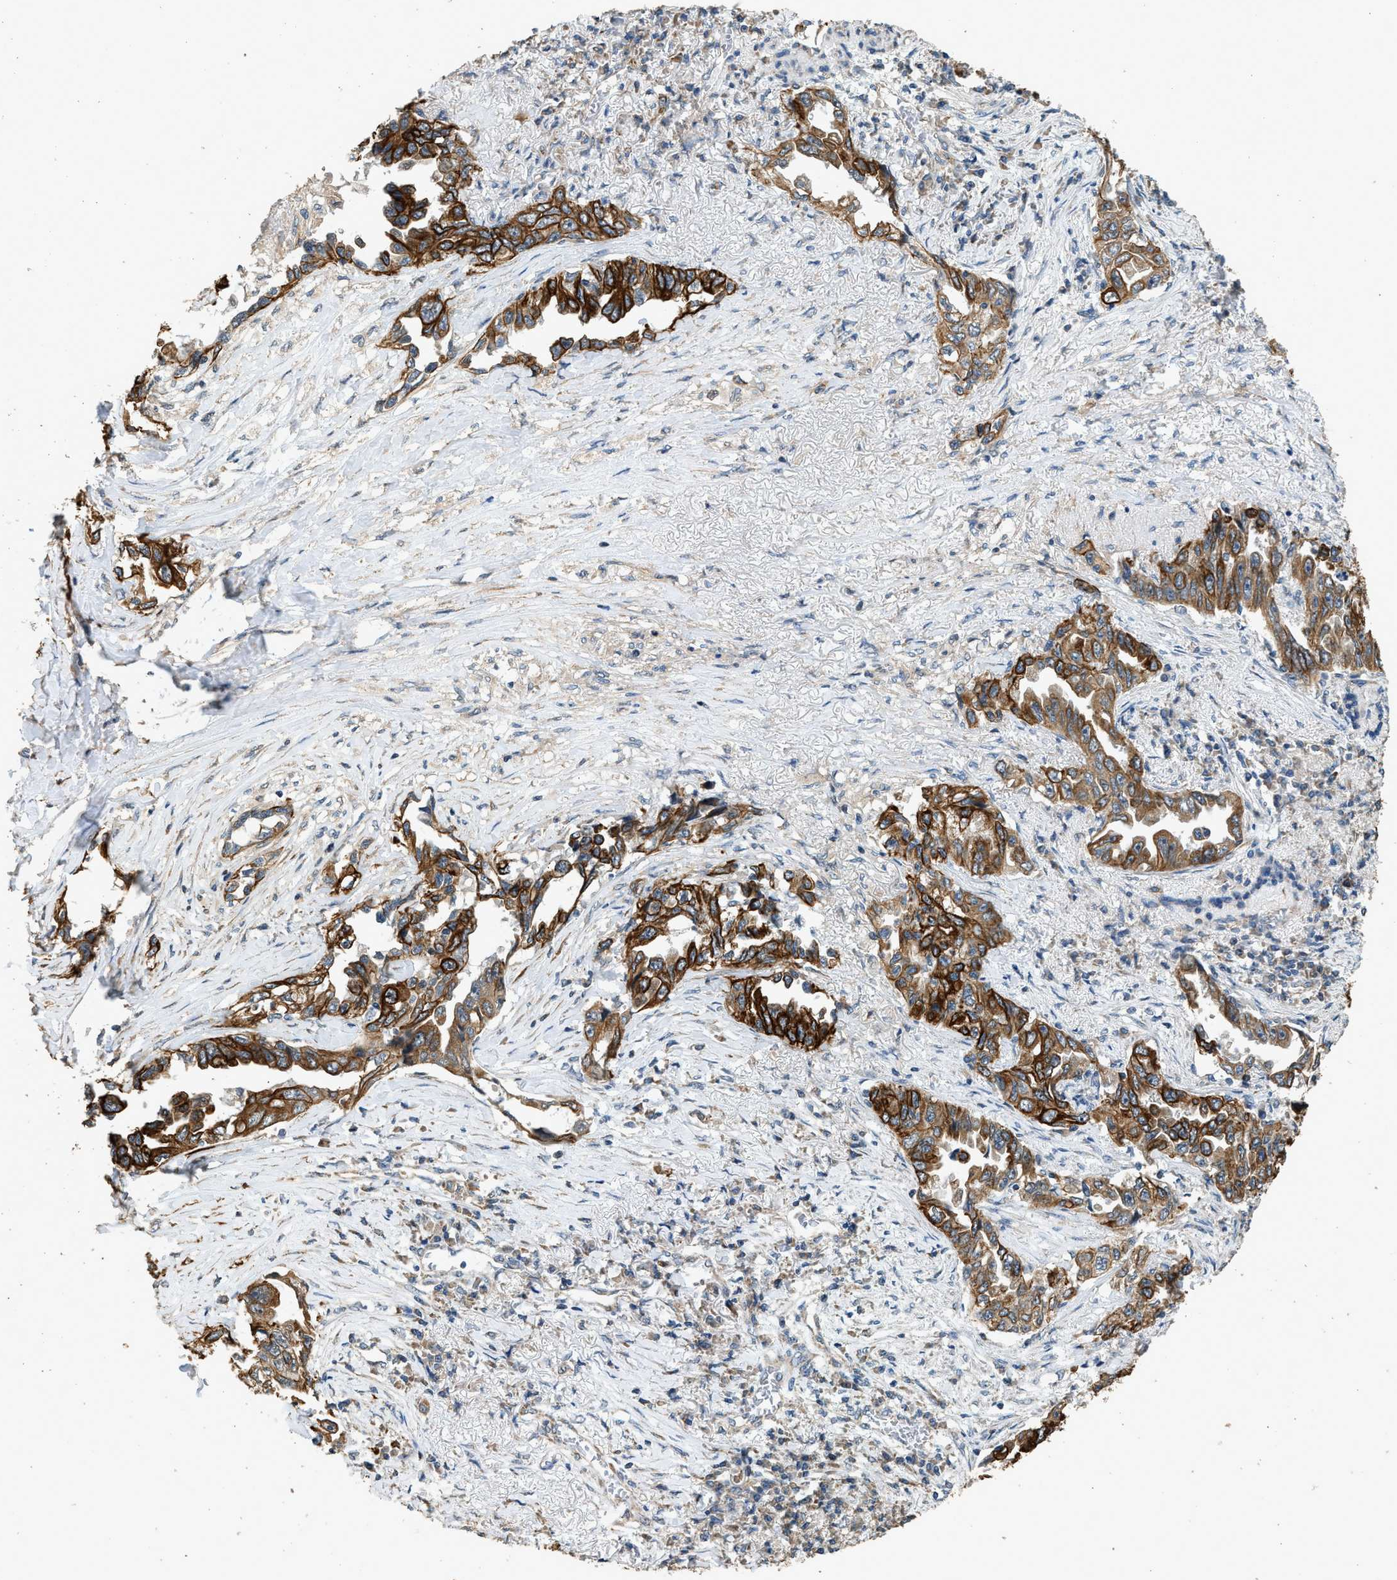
{"staining": {"intensity": "strong", "quantity": ">75%", "location": "cytoplasmic/membranous"}, "tissue": "lung cancer", "cell_type": "Tumor cells", "image_type": "cancer", "snomed": [{"axis": "morphology", "description": "Adenocarcinoma, NOS"}, {"axis": "topography", "description": "Lung"}], "caption": "Protein analysis of lung adenocarcinoma tissue exhibits strong cytoplasmic/membranous expression in approximately >75% of tumor cells.", "gene": "PCLO", "patient": {"sex": "female", "age": 51}}